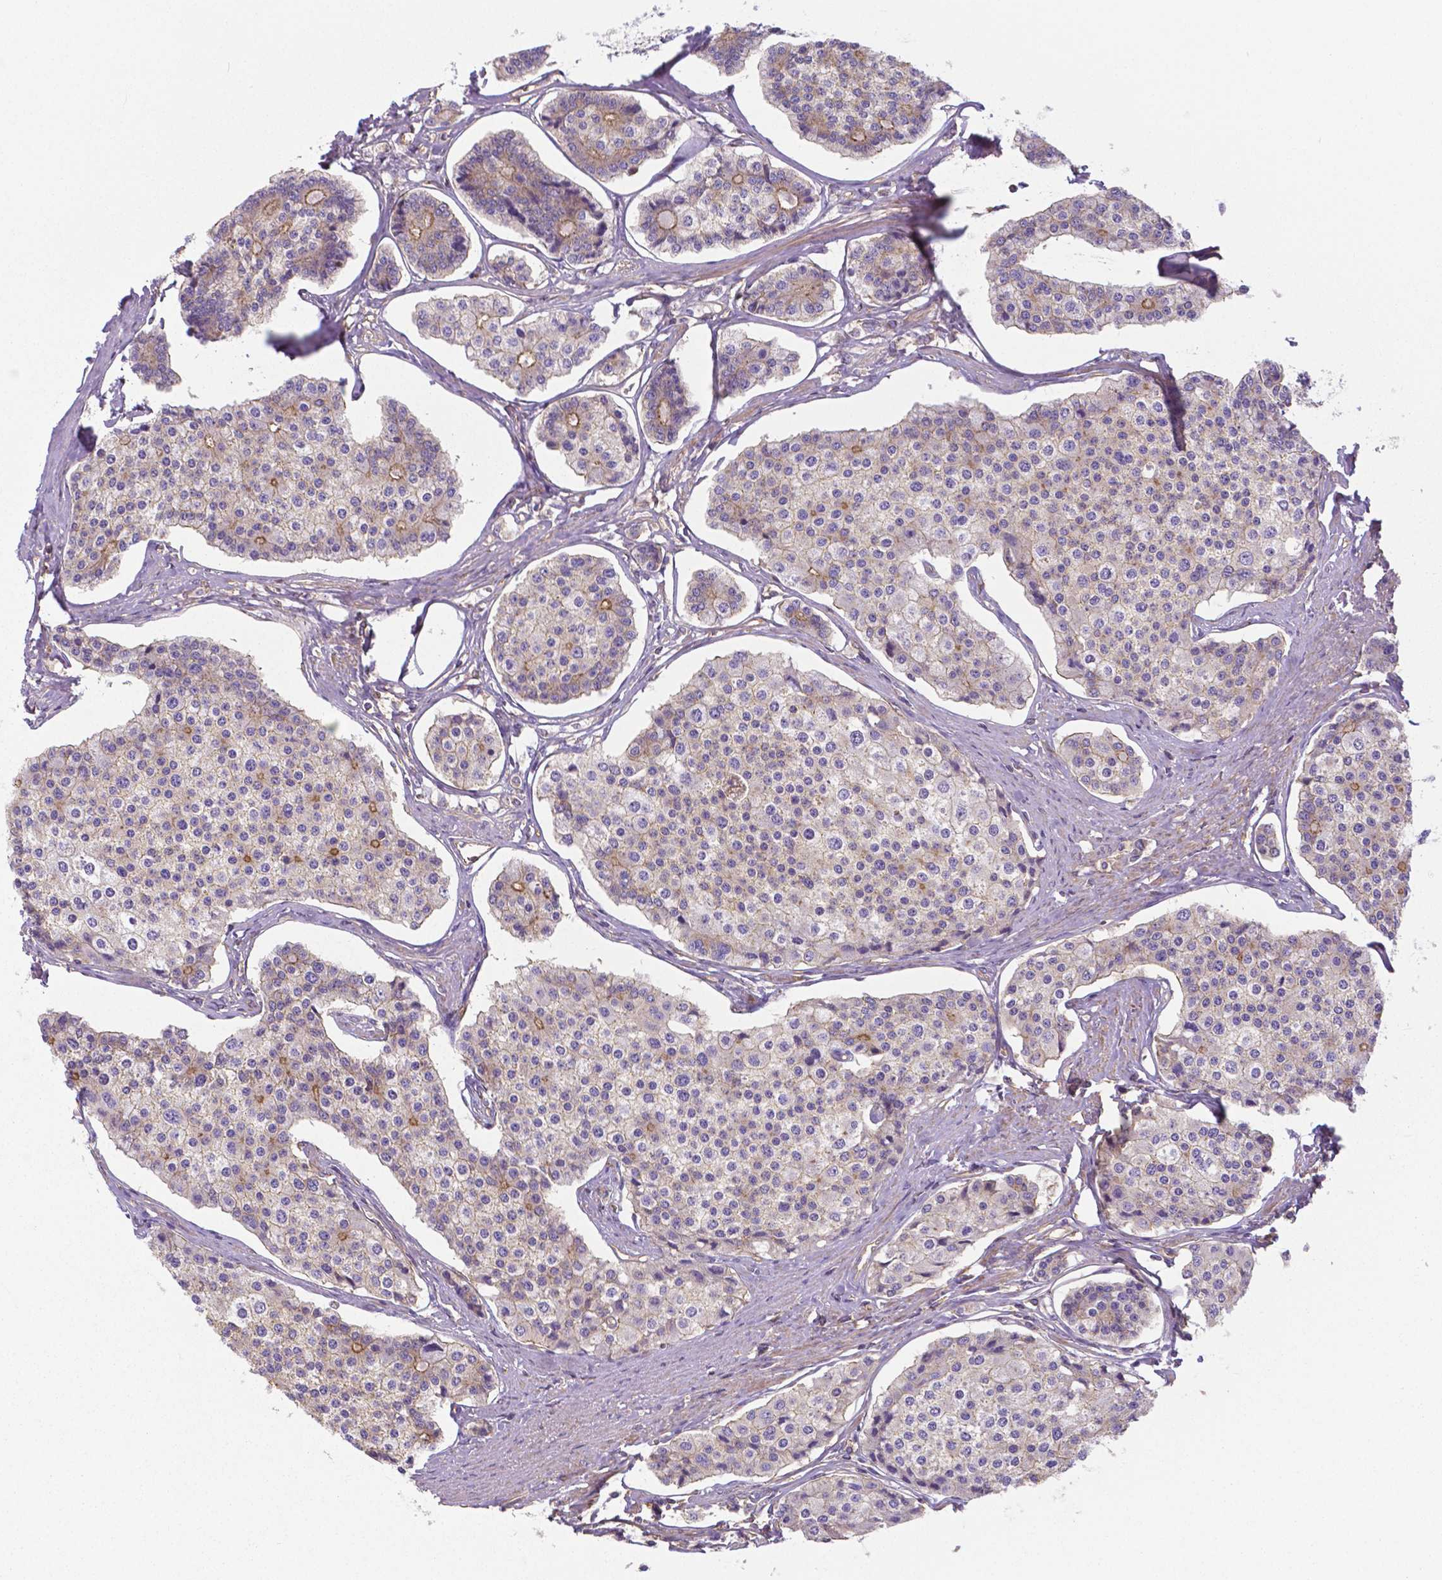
{"staining": {"intensity": "moderate", "quantity": "<25%", "location": "cytoplasmic/membranous"}, "tissue": "carcinoid", "cell_type": "Tumor cells", "image_type": "cancer", "snomed": [{"axis": "morphology", "description": "Carcinoid, malignant, NOS"}, {"axis": "topography", "description": "Small intestine"}], "caption": "Immunohistochemical staining of human carcinoid displays low levels of moderate cytoplasmic/membranous protein positivity in about <25% of tumor cells.", "gene": "CRMP1", "patient": {"sex": "female", "age": 65}}